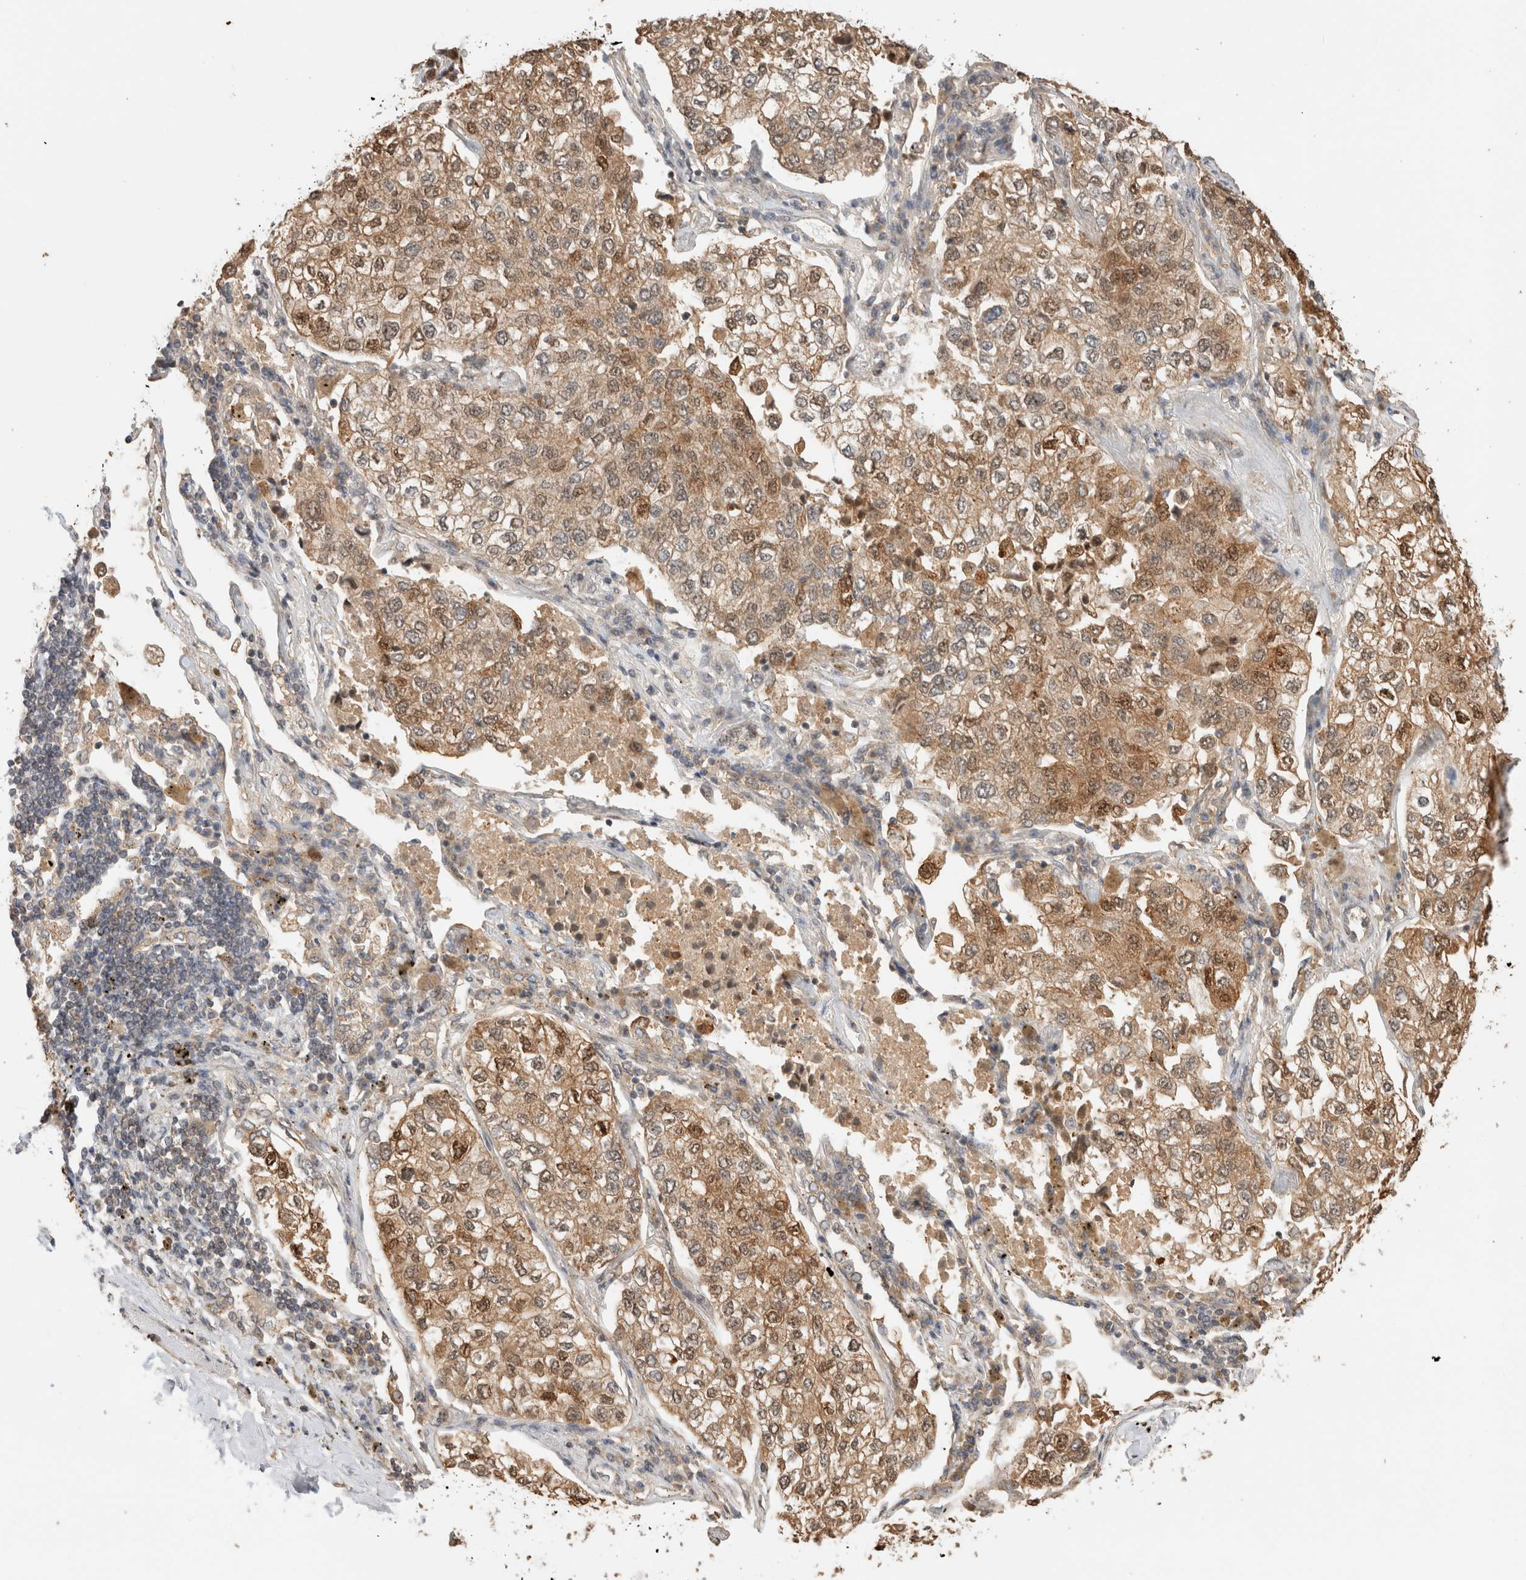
{"staining": {"intensity": "moderate", "quantity": ">75%", "location": "cytoplasmic/membranous,nuclear"}, "tissue": "lung cancer", "cell_type": "Tumor cells", "image_type": "cancer", "snomed": [{"axis": "morphology", "description": "Adenocarcinoma, NOS"}, {"axis": "topography", "description": "Lung"}], "caption": "This photomicrograph demonstrates IHC staining of lung cancer, with medium moderate cytoplasmic/membranous and nuclear expression in approximately >75% of tumor cells.", "gene": "OTUD6B", "patient": {"sex": "male", "age": 63}}